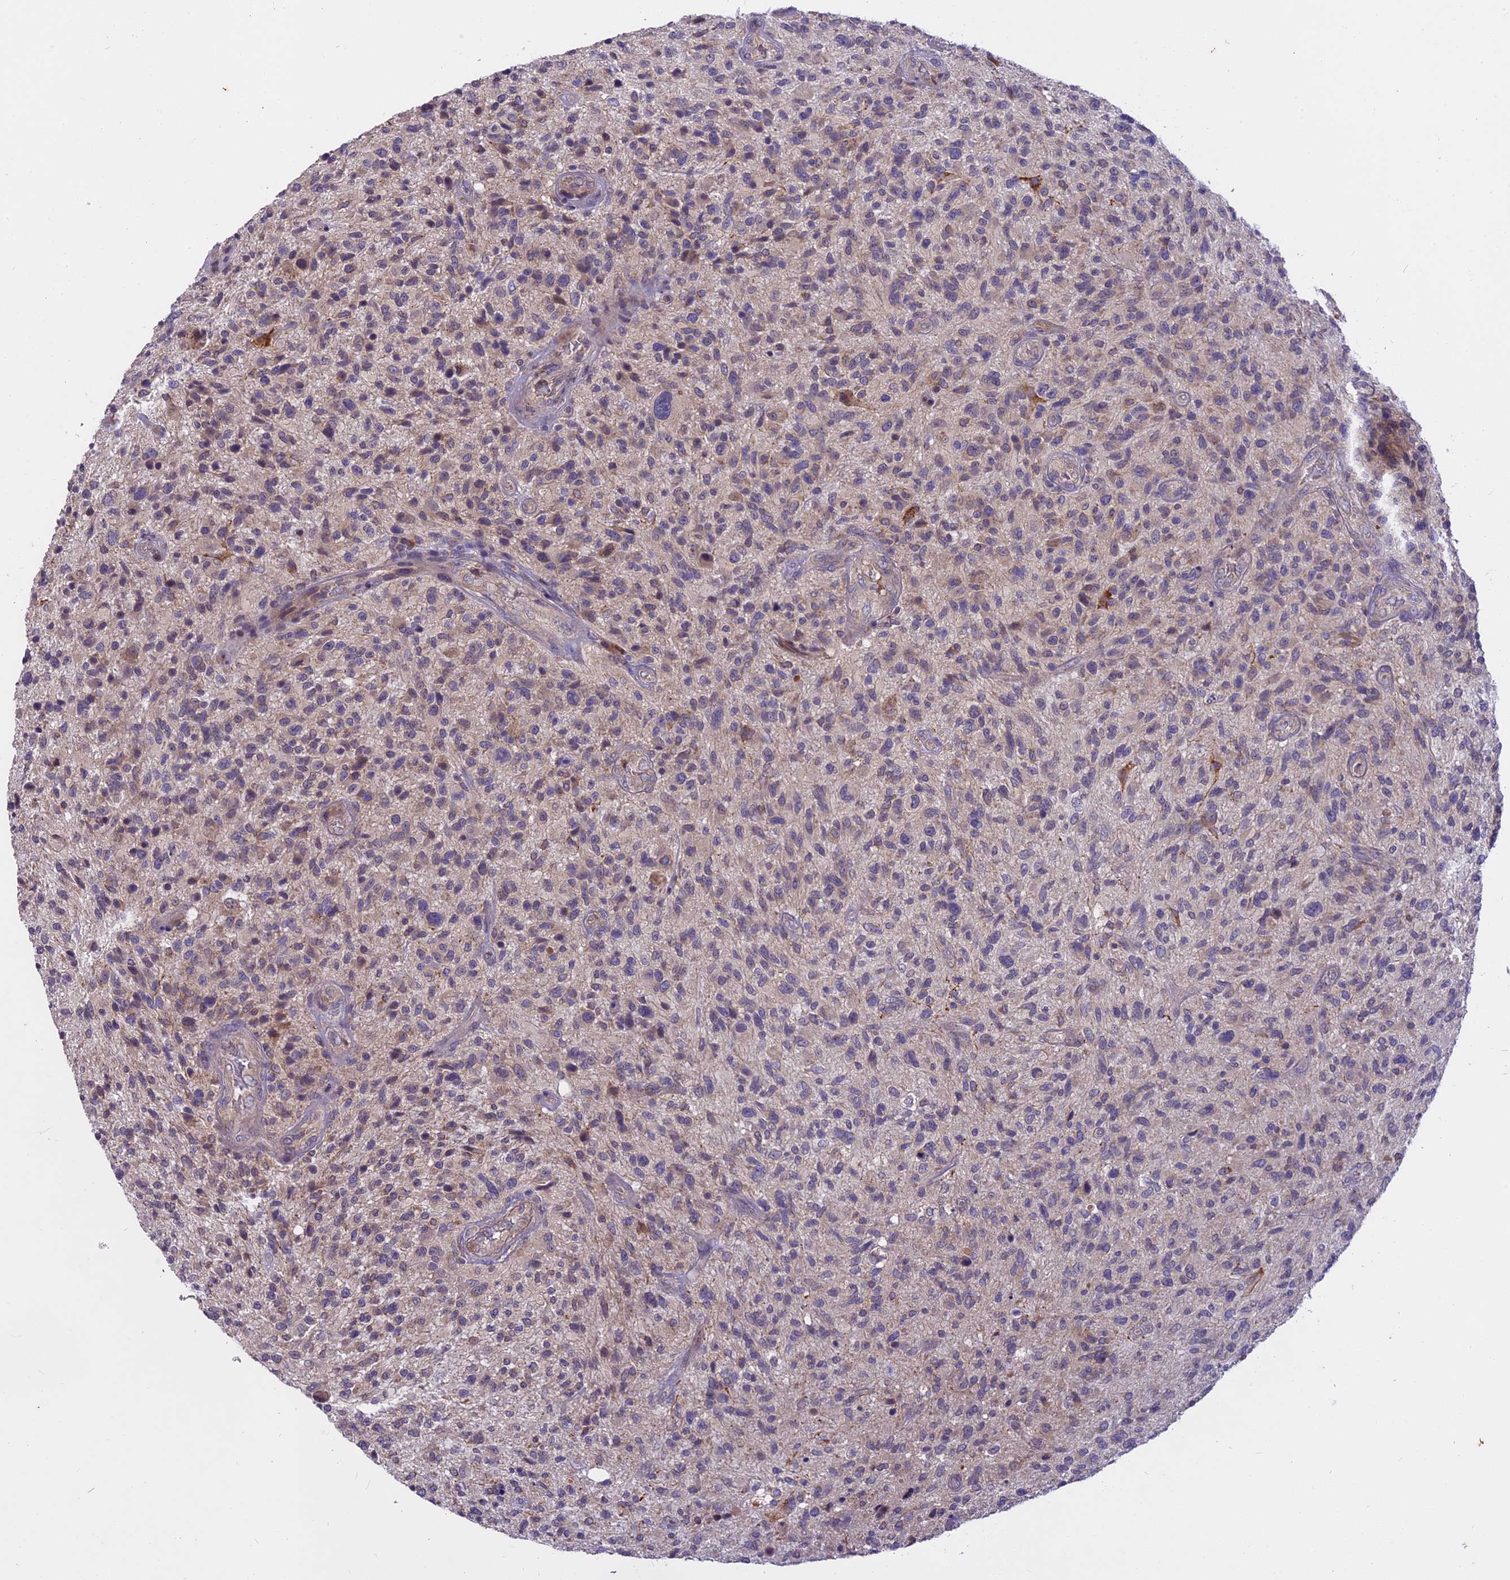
{"staining": {"intensity": "weak", "quantity": "<25%", "location": "cytoplasmic/membranous"}, "tissue": "glioma", "cell_type": "Tumor cells", "image_type": "cancer", "snomed": [{"axis": "morphology", "description": "Glioma, malignant, High grade"}, {"axis": "topography", "description": "Brain"}], "caption": "High power microscopy photomicrograph of an IHC micrograph of glioma, revealing no significant positivity in tumor cells.", "gene": "MEMO1", "patient": {"sex": "male", "age": 47}}